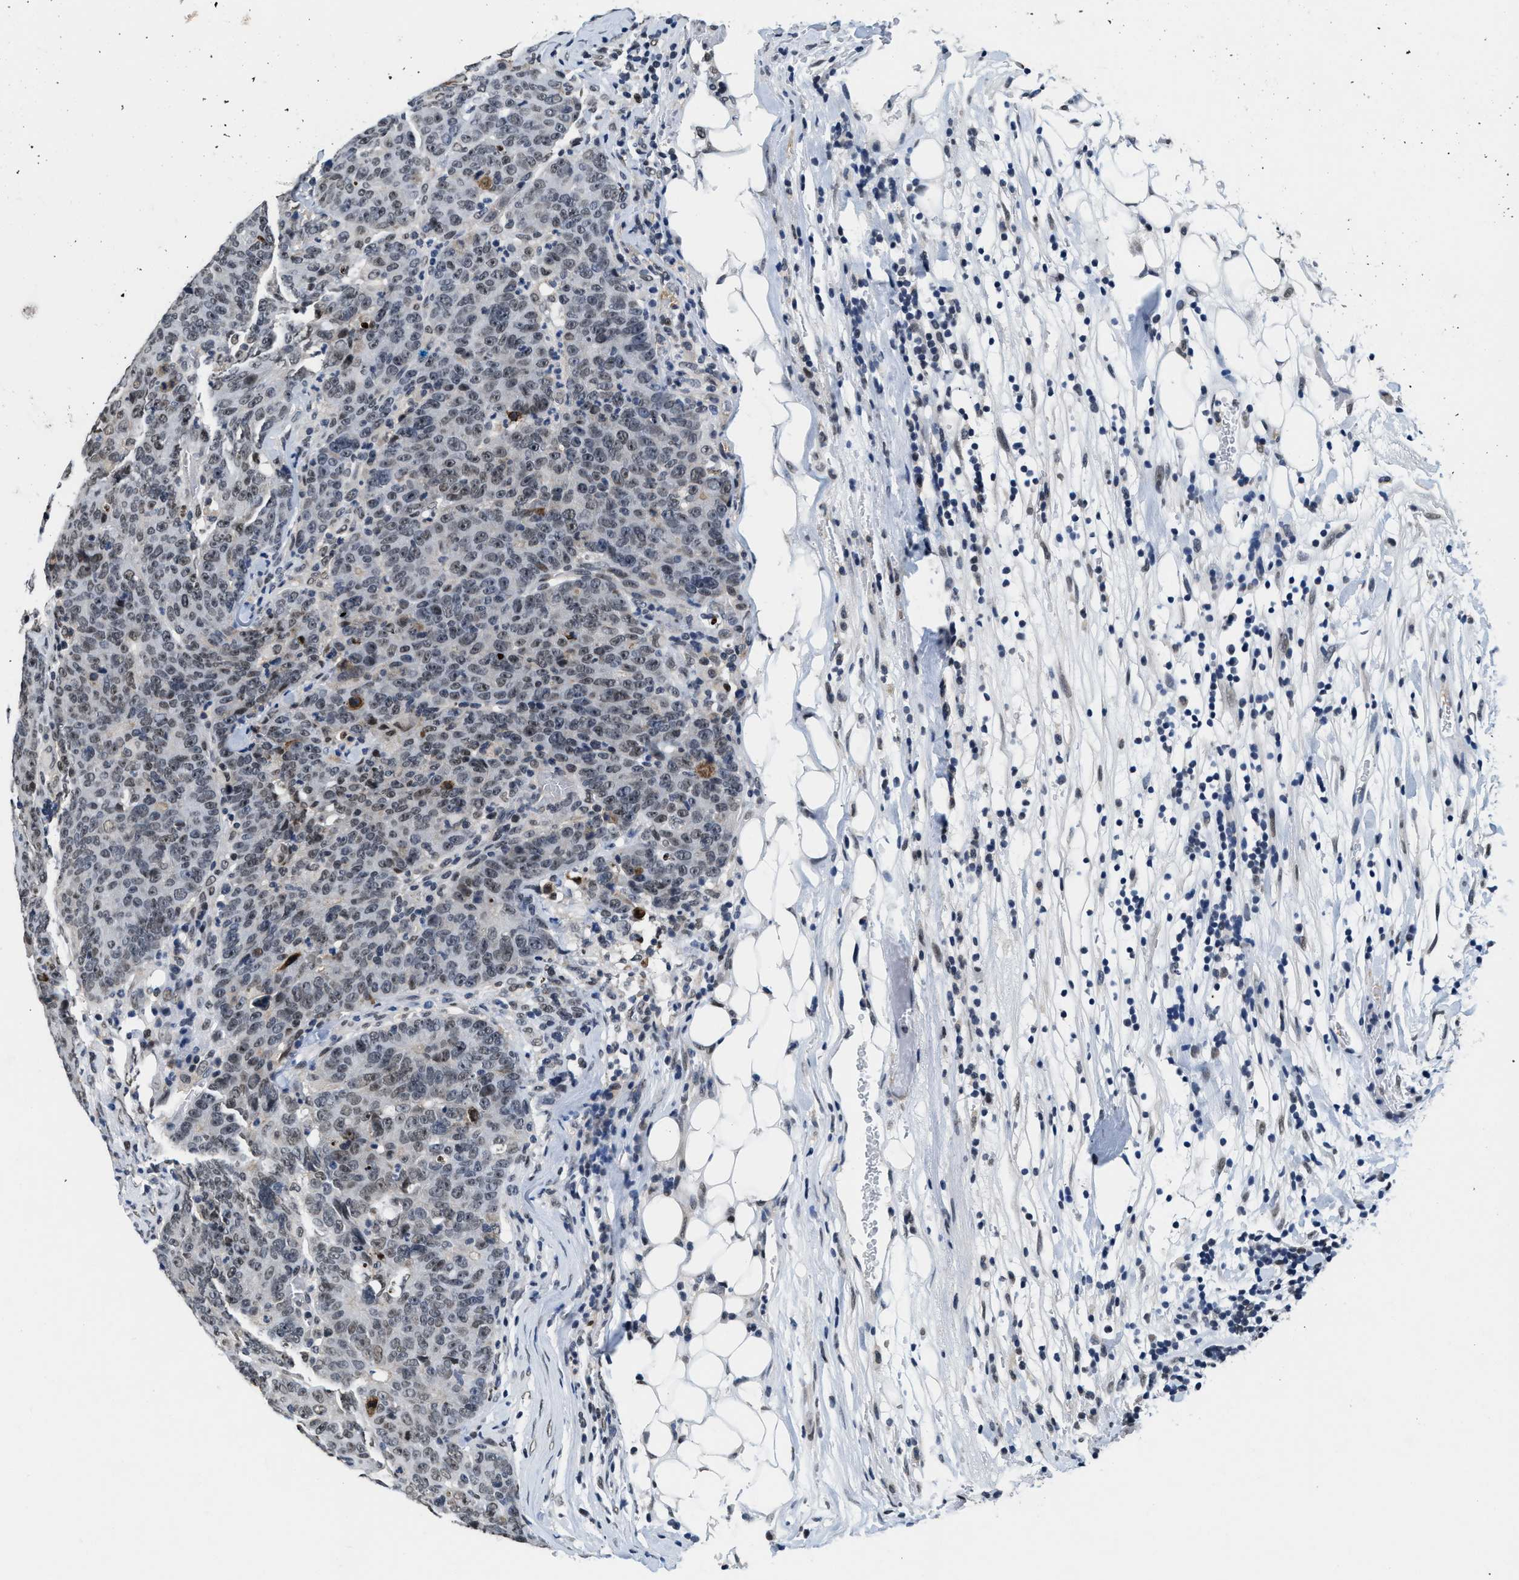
{"staining": {"intensity": "moderate", "quantity": "25%-75%", "location": "nuclear"}, "tissue": "colorectal cancer", "cell_type": "Tumor cells", "image_type": "cancer", "snomed": [{"axis": "morphology", "description": "Adenocarcinoma, NOS"}, {"axis": "topography", "description": "Colon"}], "caption": "Adenocarcinoma (colorectal) stained for a protein (brown) exhibits moderate nuclear positive staining in approximately 25%-75% of tumor cells.", "gene": "SUPT16H", "patient": {"sex": "female", "age": 53}}